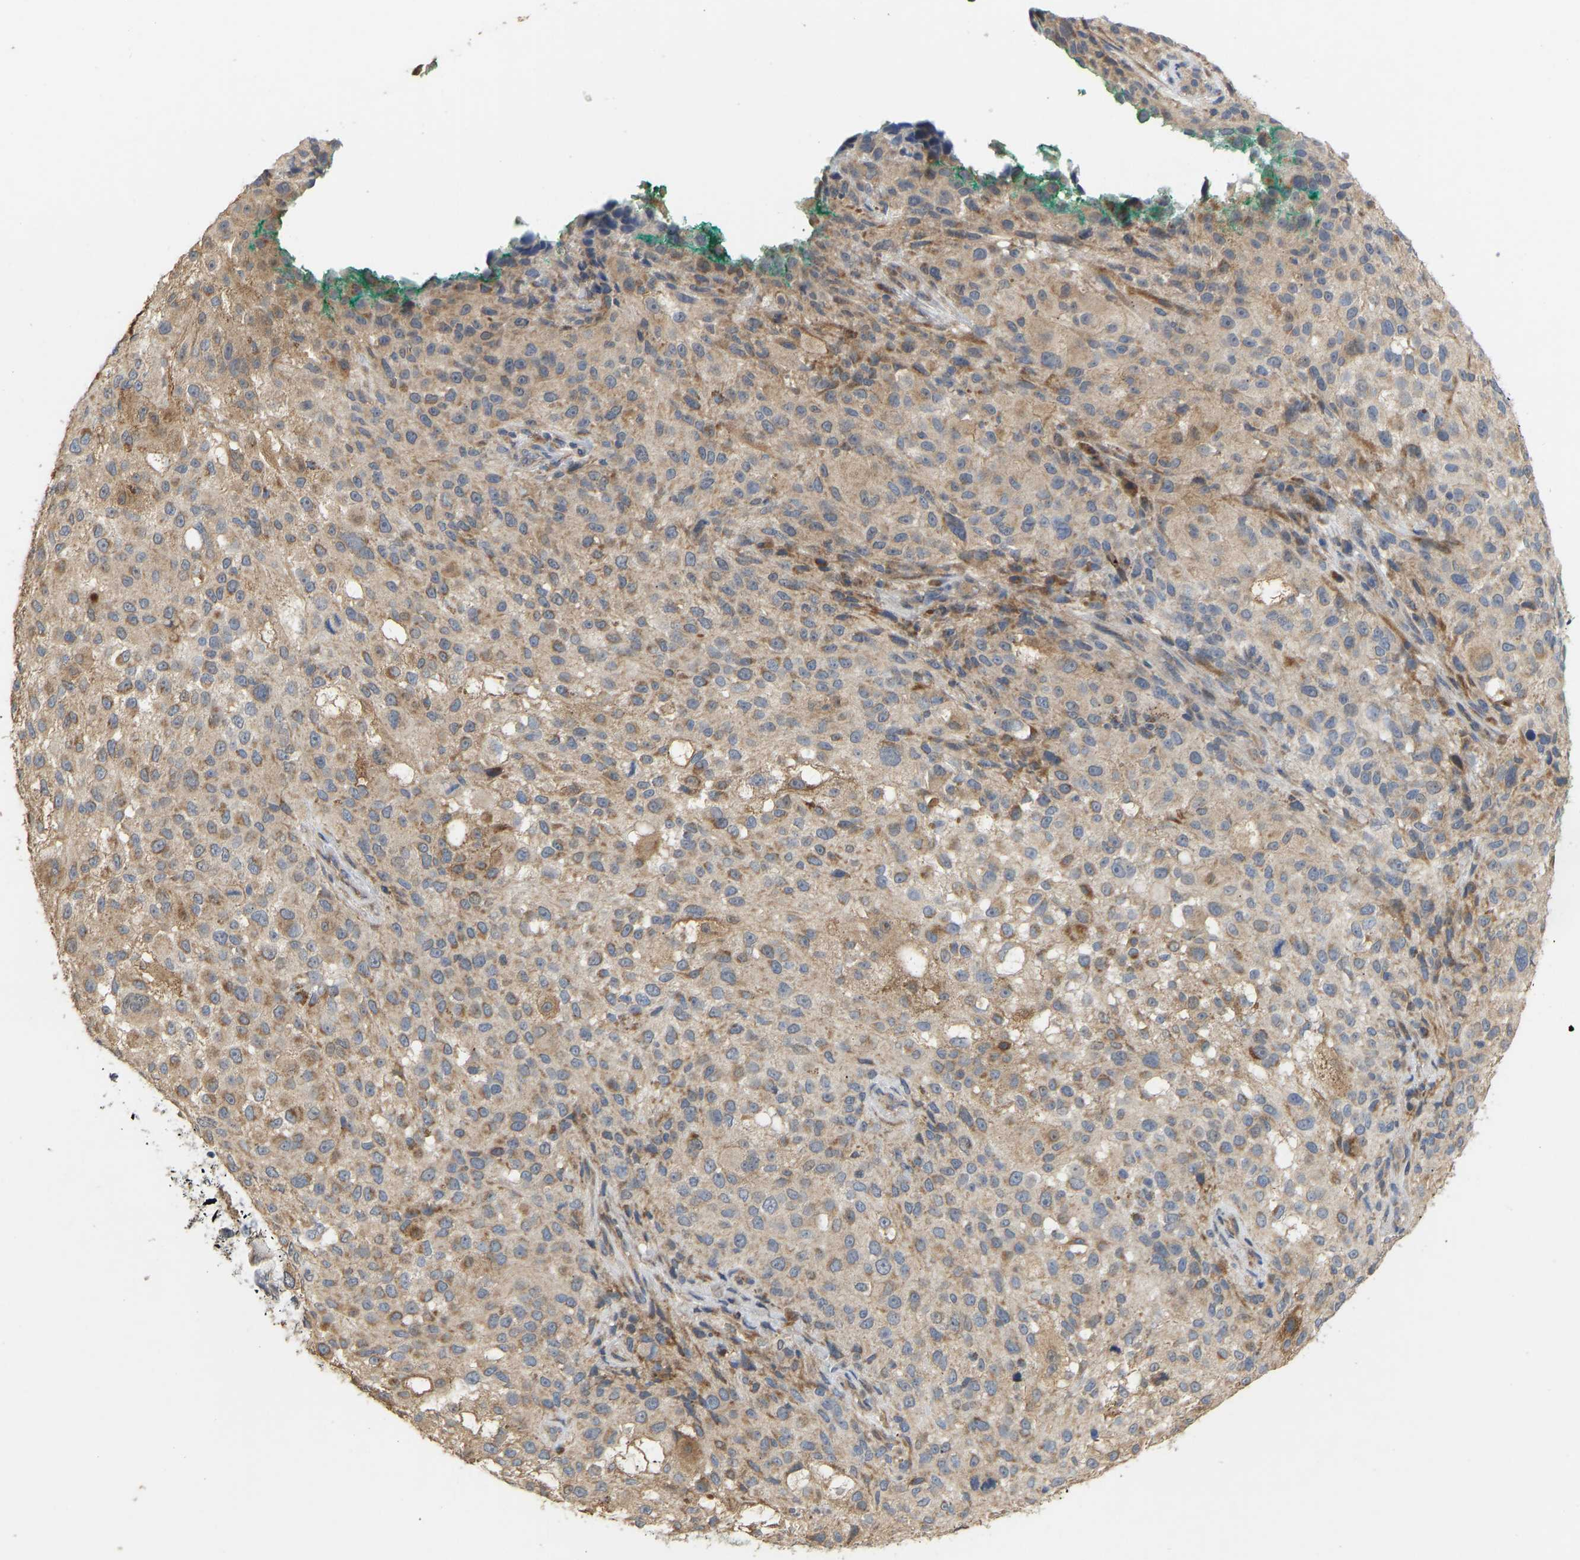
{"staining": {"intensity": "moderate", "quantity": "<25%", "location": "cytoplasmic/membranous"}, "tissue": "melanoma", "cell_type": "Tumor cells", "image_type": "cancer", "snomed": [{"axis": "morphology", "description": "Necrosis, NOS"}, {"axis": "morphology", "description": "Malignant melanoma, NOS"}, {"axis": "topography", "description": "Skin"}], "caption": "High-magnification brightfield microscopy of malignant melanoma stained with DAB (3,3'-diaminobenzidine) (brown) and counterstained with hematoxylin (blue). tumor cells exhibit moderate cytoplasmic/membranous staining is seen in about<25% of cells. (DAB (3,3'-diaminobenzidine) IHC, brown staining for protein, blue staining for nuclei).", "gene": "HACD2", "patient": {"sex": "female", "age": 87}}